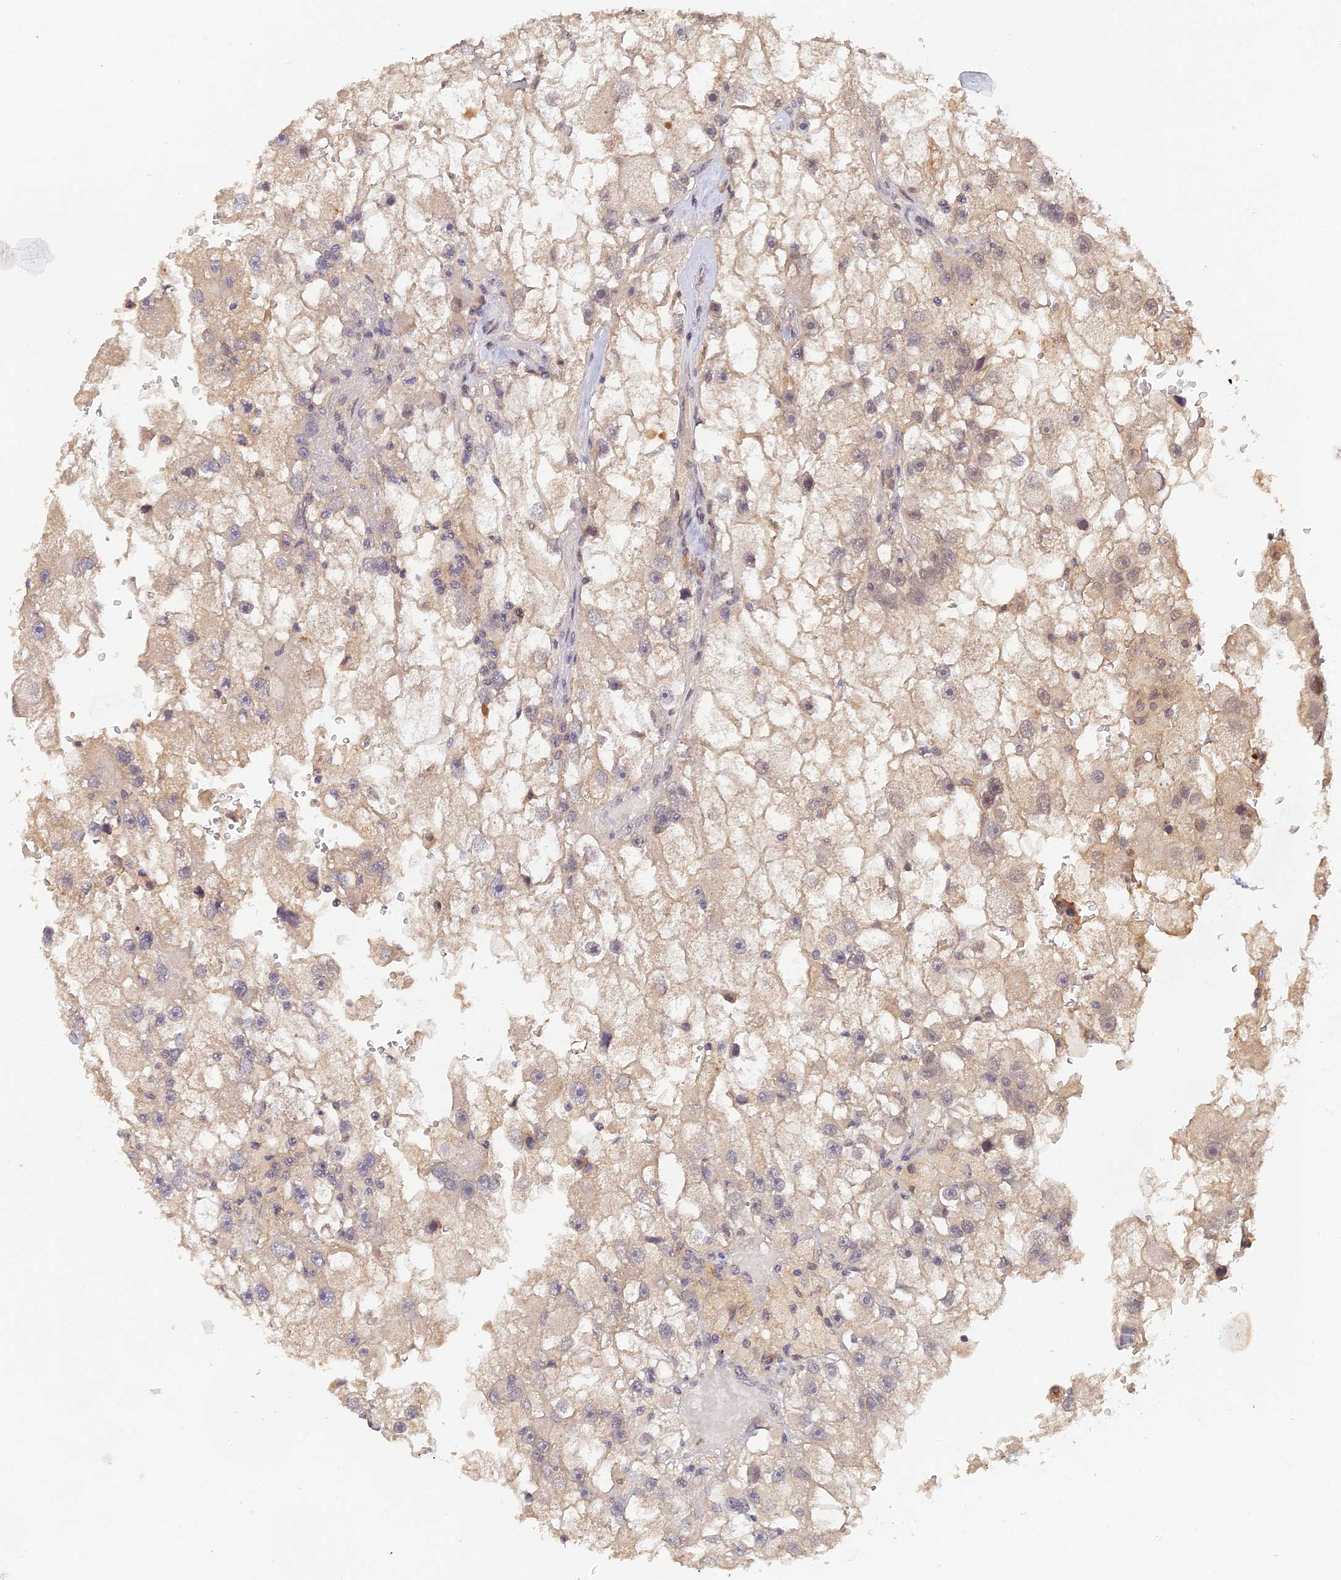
{"staining": {"intensity": "weak", "quantity": "25%-75%", "location": "nuclear"}, "tissue": "renal cancer", "cell_type": "Tumor cells", "image_type": "cancer", "snomed": [{"axis": "morphology", "description": "Adenocarcinoma, NOS"}, {"axis": "topography", "description": "Kidney"}], "caption": "A brown stain shows weak nuclear staining of a protein in human renal cancer (adenocarcinoma) tumor cells. (DAB IHC, brown staining for protein, blue staining for nuclei).", "gene": "ZNF436", "patient": {"sex": "male", "age": 63}}